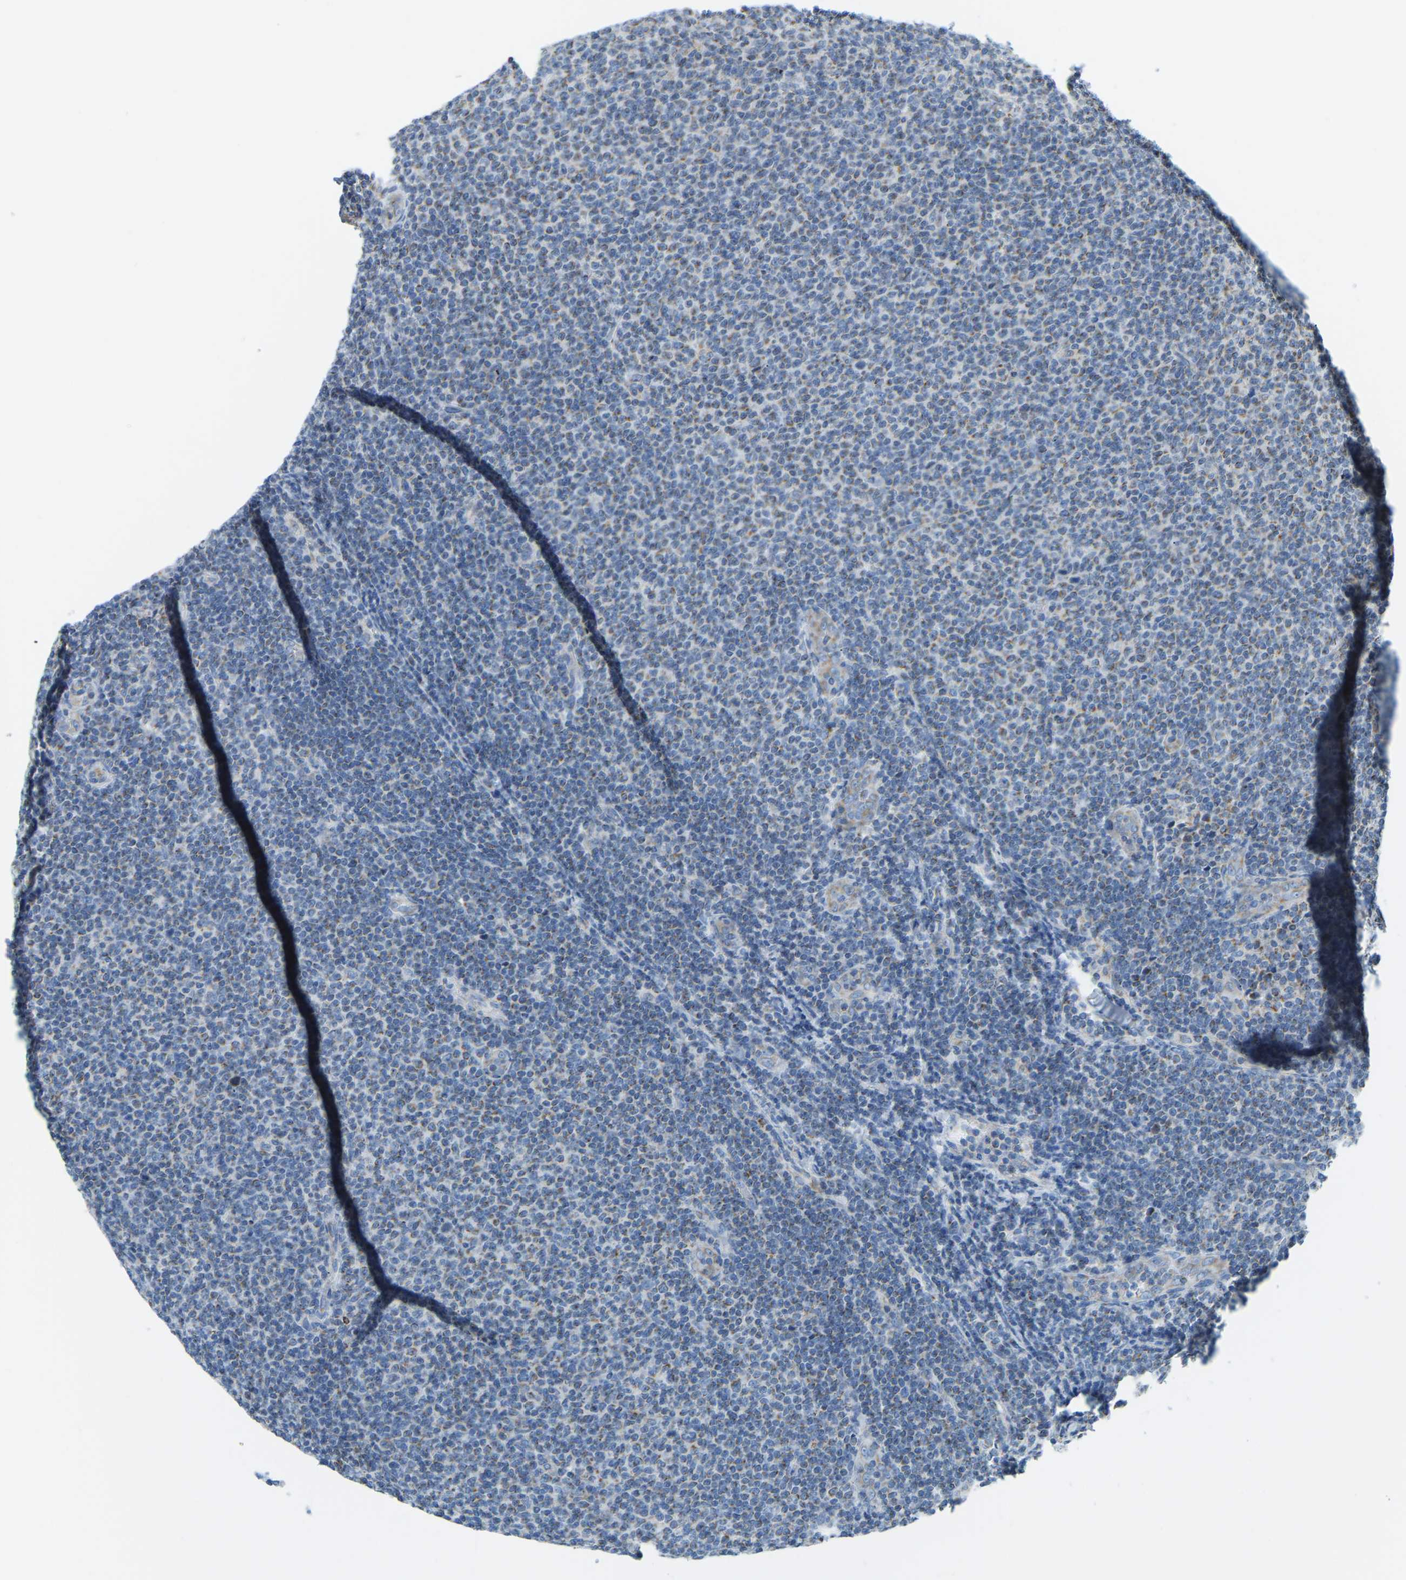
{"staining": {"intensity": "weak", "quantity": "<25%", "location": "cytoplasmic/membranous"}, "tissue": "lymphoma", "cell_type": "Tumor cells", "image_type": "cancer", "snomed": [{"axis": "morphology", "description": "Malignant lymphoma, non-Hodgkin's type, Low grade"}, {"axis": "topography", "description": "Lymph node"}], "caption": "Immunohistochemical staining of lymphoma demonstrates no significant expression in tumor cells. The staining was performed using DAB to visualize the protein expression in brown, while the nuclei were stained in blue with hematoxylin (Magnification: 20x).", "gene": "GDA", "patient": {"sex": "male", "age": 66}}